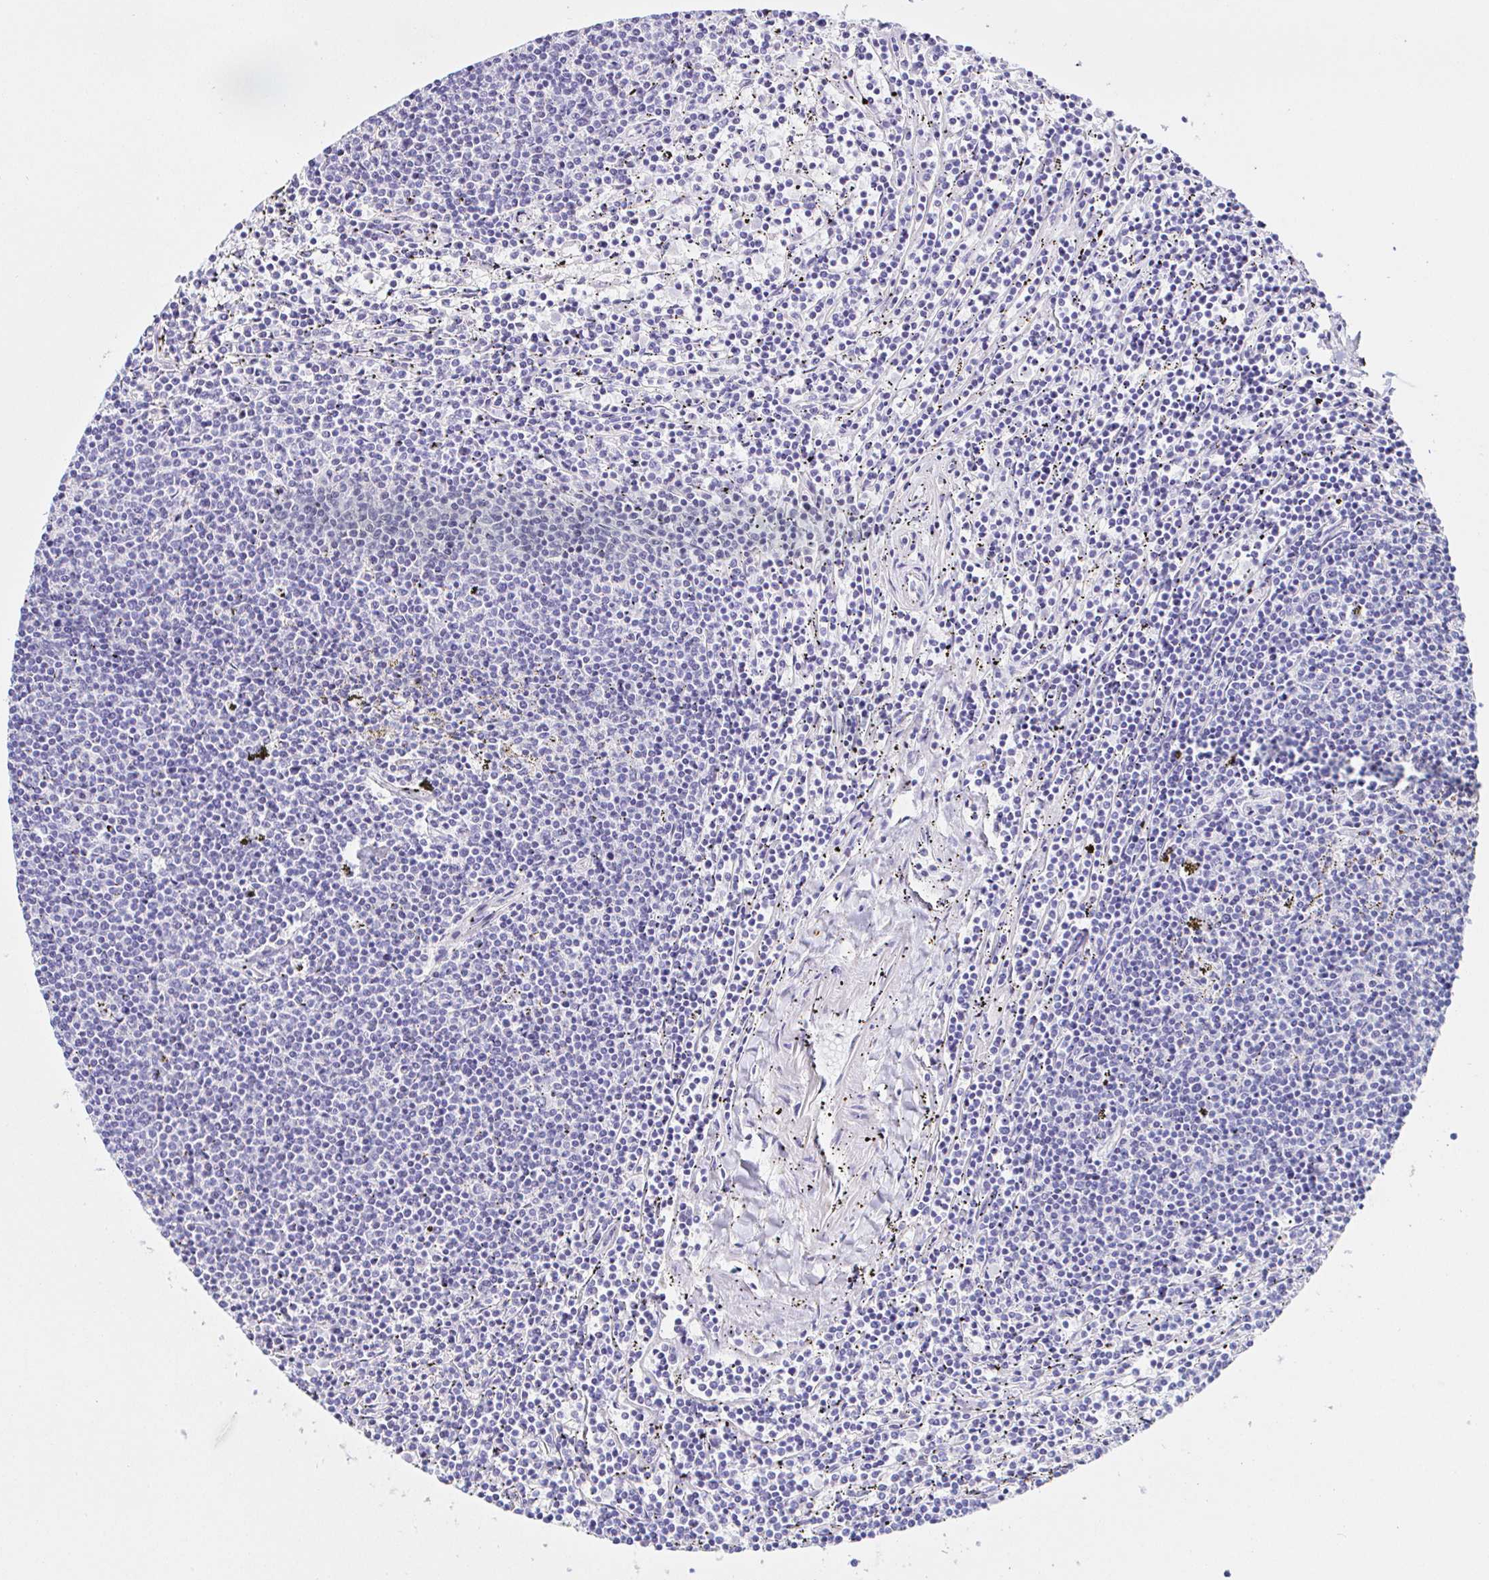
{"staining": {"intensity": "negative", "quantity": "none", "location": "none"}, "tissue": "lymphoma", "cell_type": "Tumor cells", "image_type": "cancer", "snomed": [{"axis": "morphology", "description": "Malignant lymphoma, non-Hodgkin's type, Low grade"}, {"axis": "topography", "description": "Spleen"}], "caption": "The IHC micrograph has no significant positivity in tumor cells of low-grade malignant lymphoma, non-Hodgkin's type tissue.", "gene": "SAA4", "patient": {"sex": "female", "age": 50}}